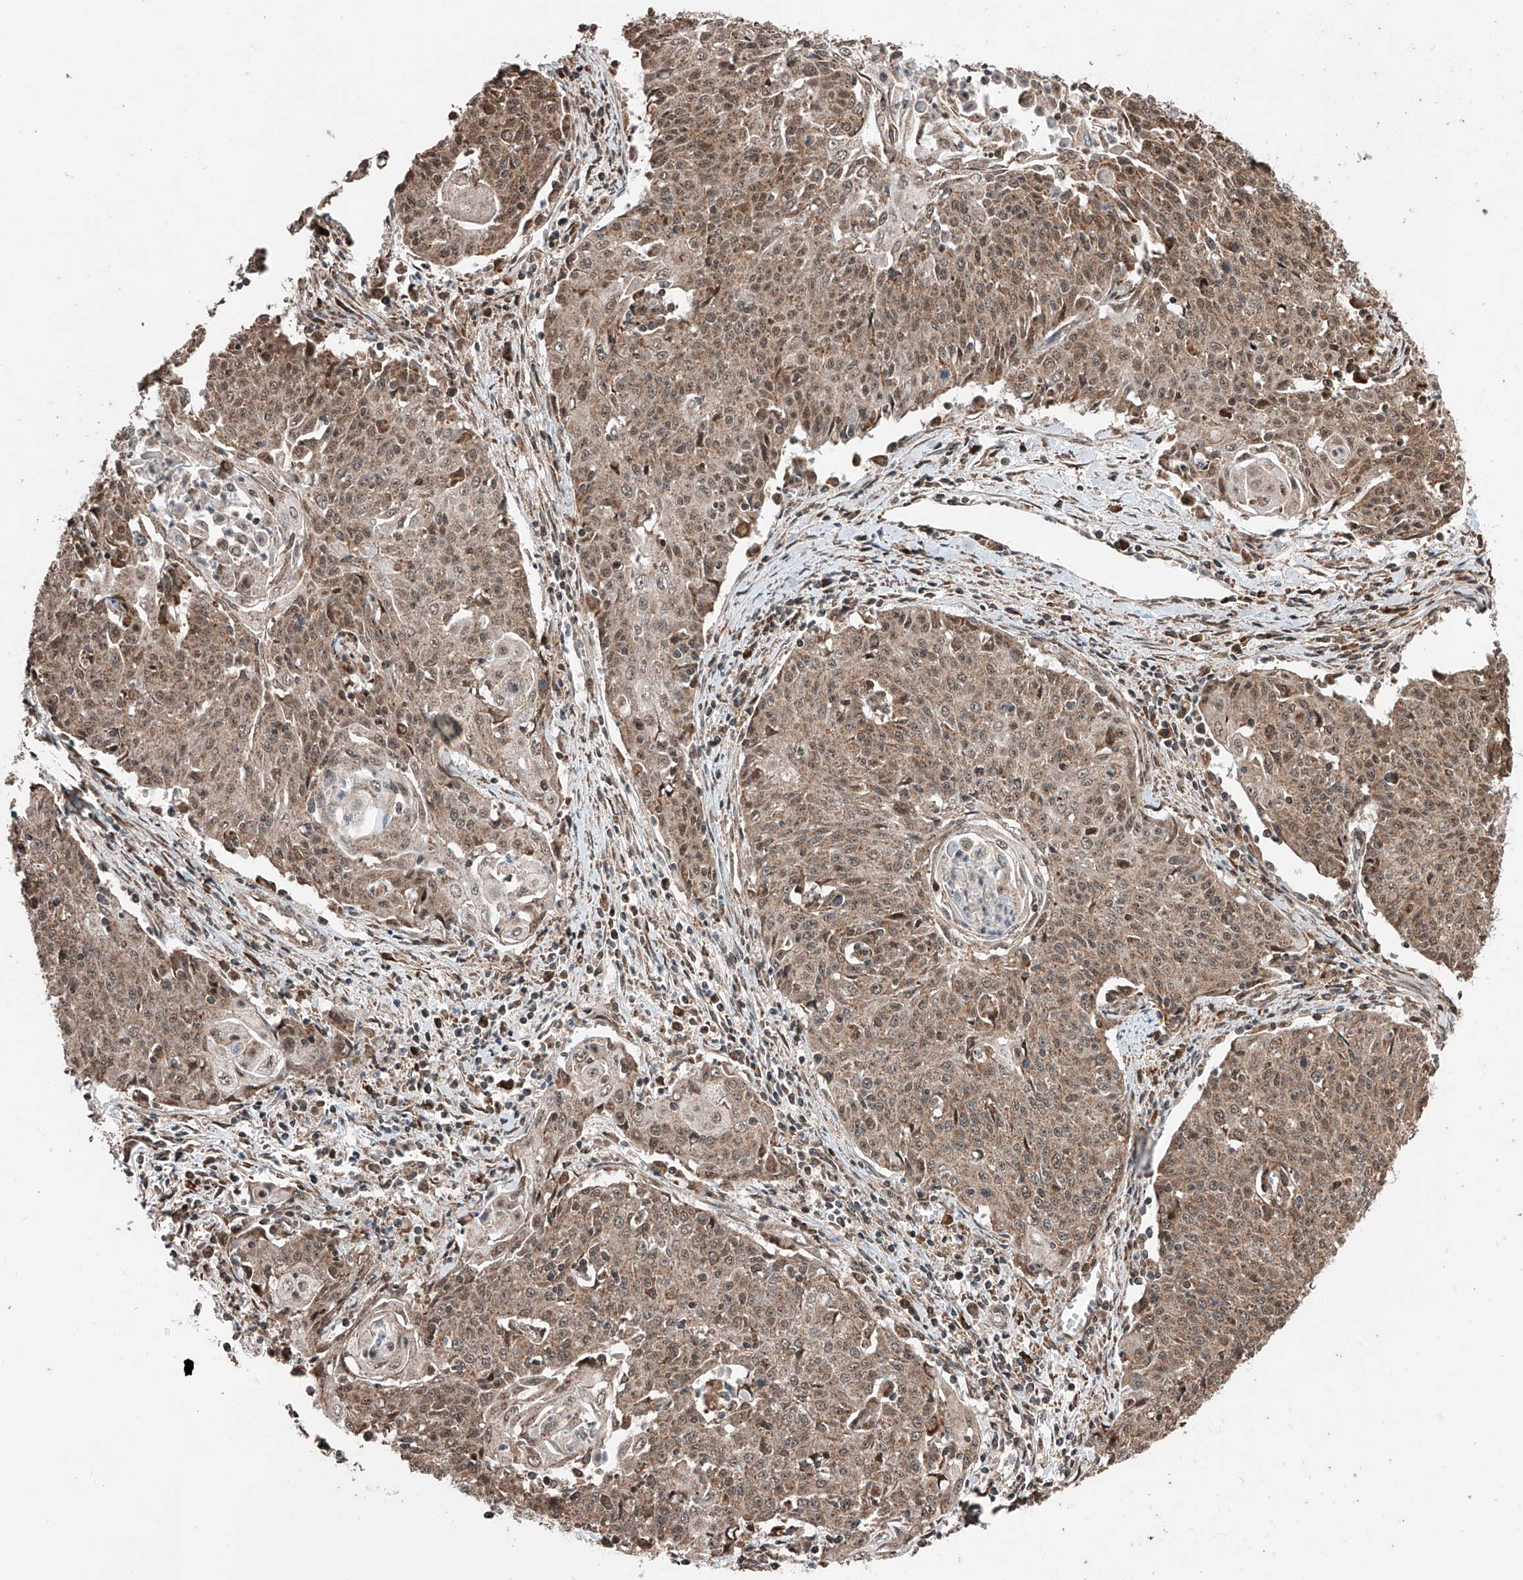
{"staining": {"intensity": "moderate", "quantity": ">75%", "location": "cytoplasmic/membranous,nuclear"}, "tissue": "cervical cancer", "cell_type": "Tumor cells", "image_type": "cancer", "snomed": [{"axis": "morphology", "description": "Squamous cell carcinoma, NOS"}, {"axis": "topography", "description": "Cervix"}], "caption": "Cervical cancer stained with a protein marker demonstrates moderate staining in tumor cells.", "gene": "ZNF445", "patient": {"sex": "female", "age": 48}}